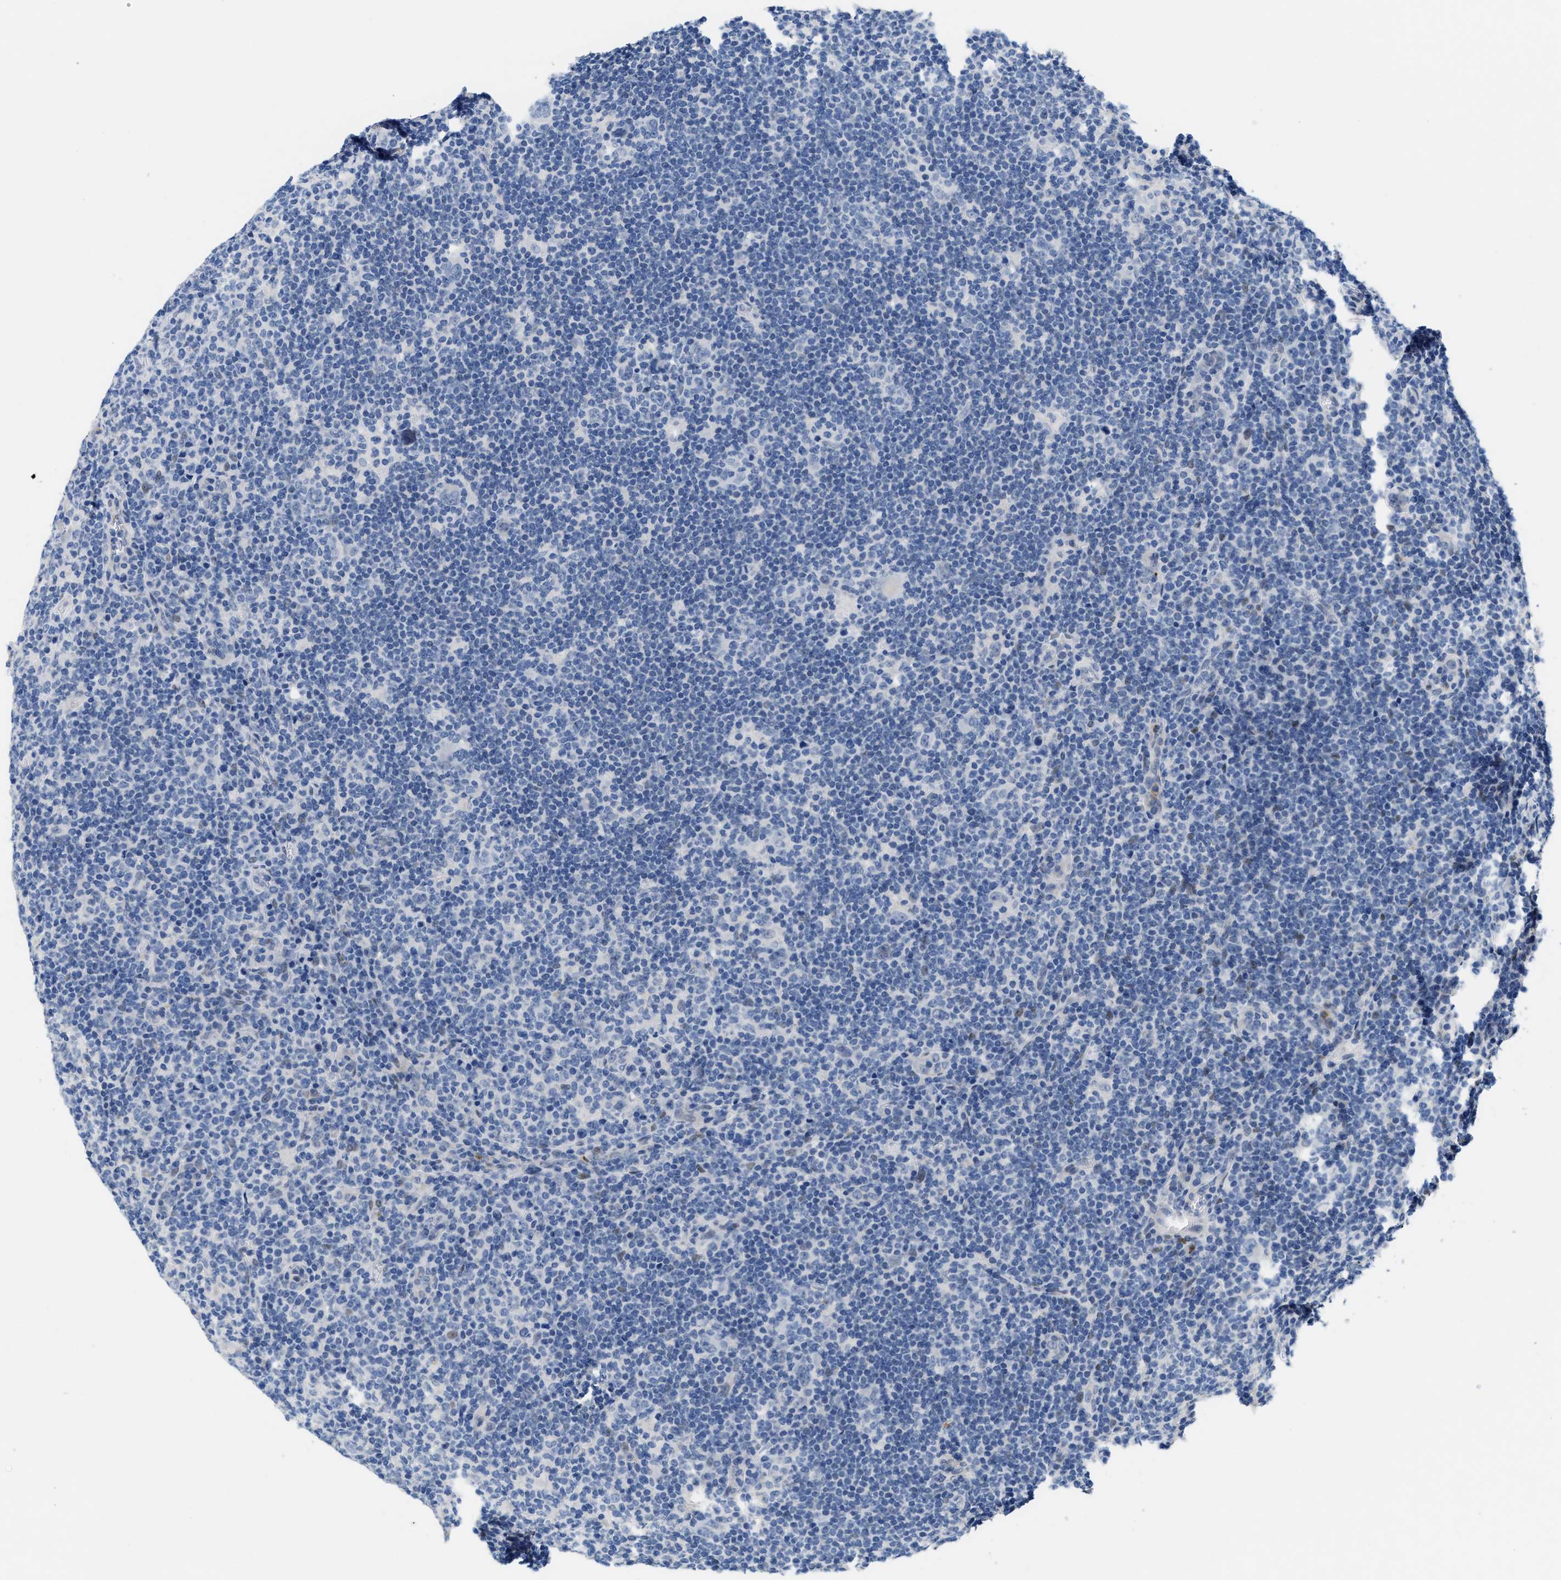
{"staining": {"intensity": "negative", "quantity": "none", "location": "none"}, "tissue": "lymphoma", "cell_type": "Tumor cells", "image_type": "cancer", "snomed": [{"axis": "morphology", "description": "Hodgkin's disease, NOS"}, {"axis": "topography", "description": "Lymph node"}], "caption": "Immunohistochemistry (IHC) micrograph of human Hodgkin's disease stained for a protein (brown), which displays no expression in tumor cells. (IHC, brightfield microscopy, high magnification).", "gene": "NFIX", "patient": {"sex": "female", "age": 57}}